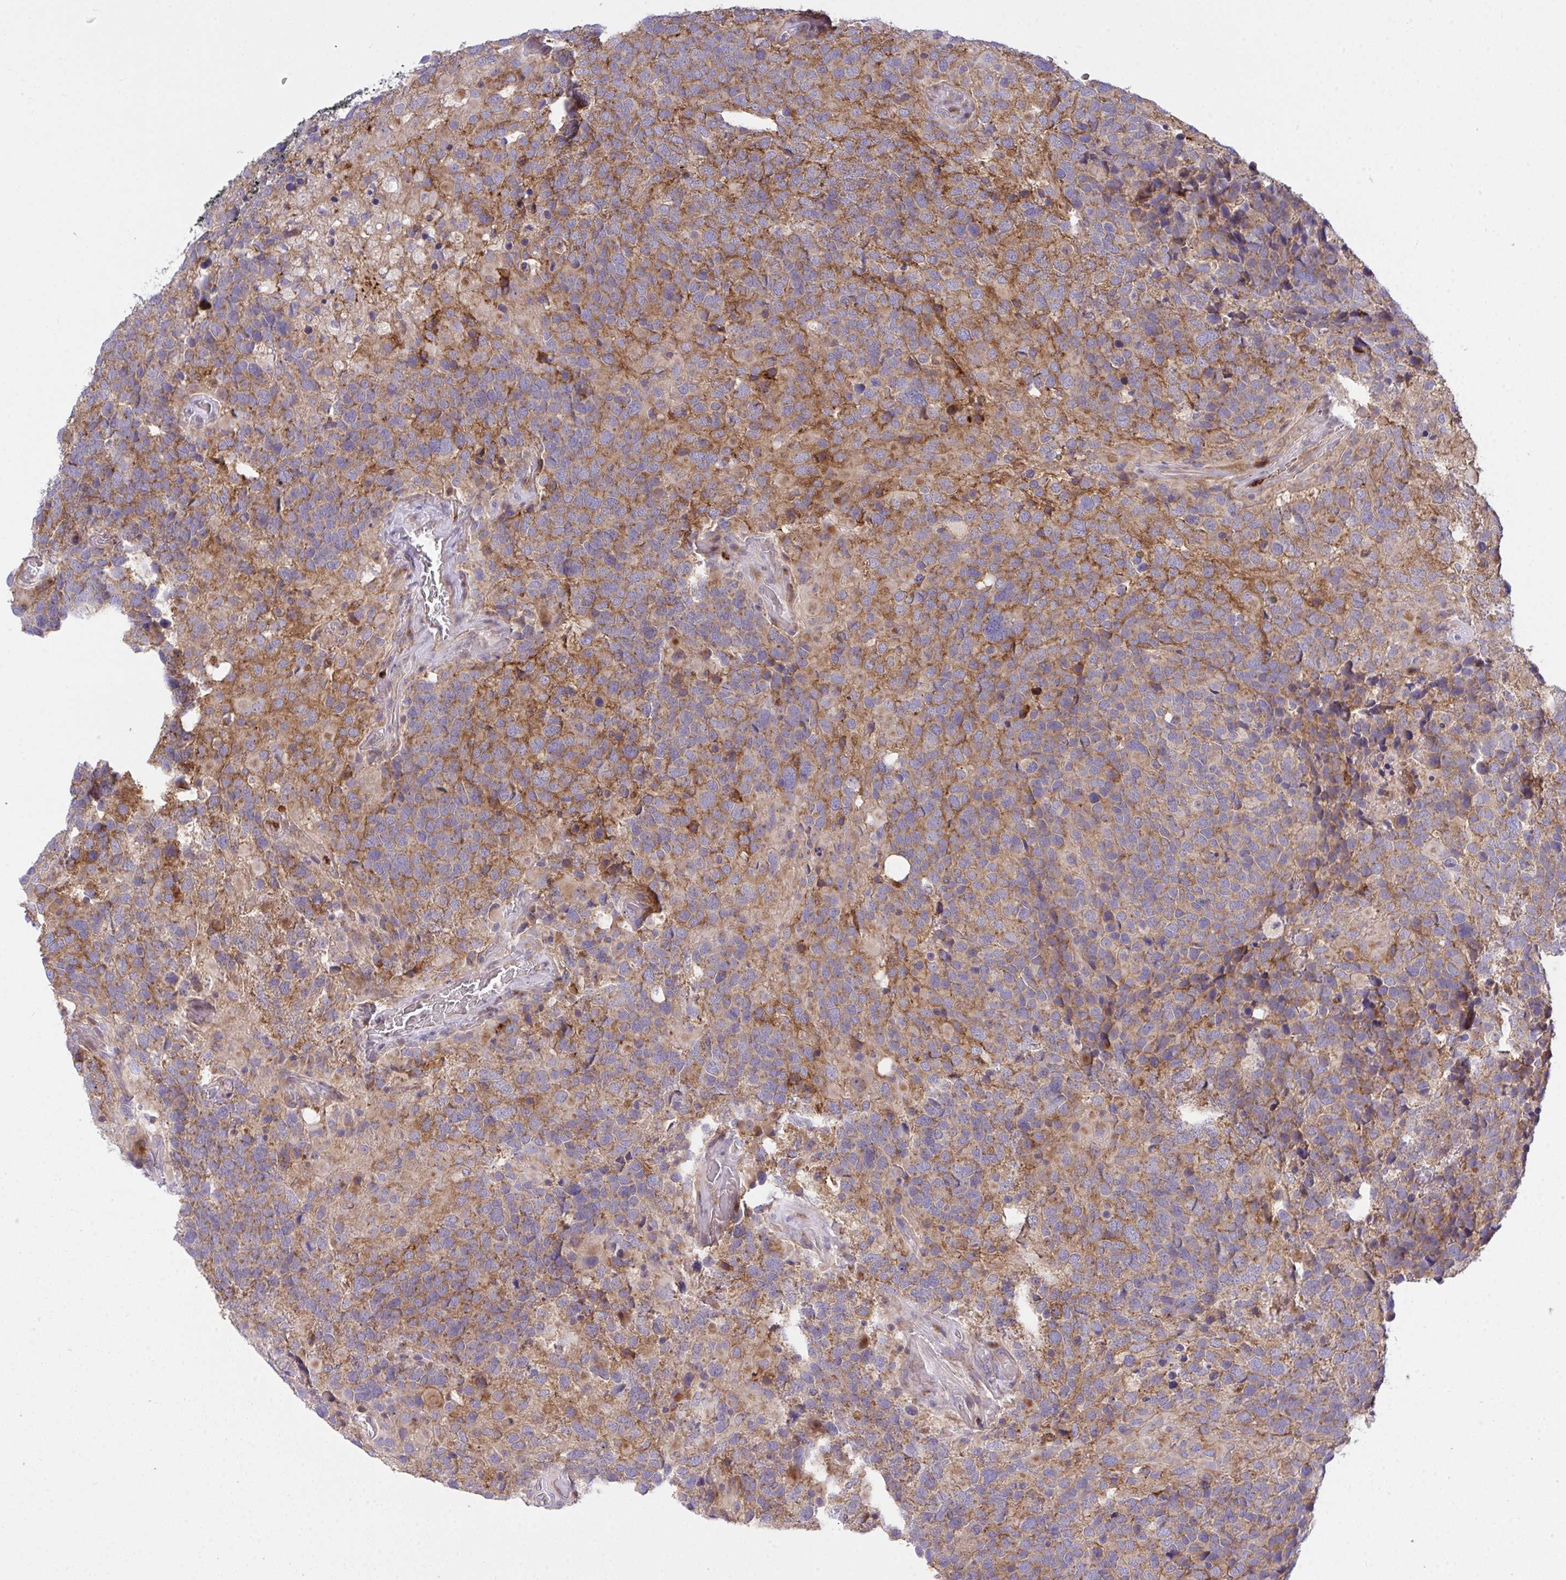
{"staining": {"intensity": "moderate", "quantity": "<25%", "location": "cytoplasmic/membranous"}, "tissue": "glioma", "cell_type": "Tumor cells", "image_type": "cancer", "snomed": [{"axis": "morphology", "description": "Glioma, malignant, High grade"}, {"axis": "topography", "description": "Brain"}], "caption": "Immunohistochemical staining of human malignant glioma (high-grade) displays low levels of moderate cytoplasmic/membranous protein staining in about <25% of tumor cells.", "gene": "ZNF554", "patient": {"sex": "female", "age": 40}}